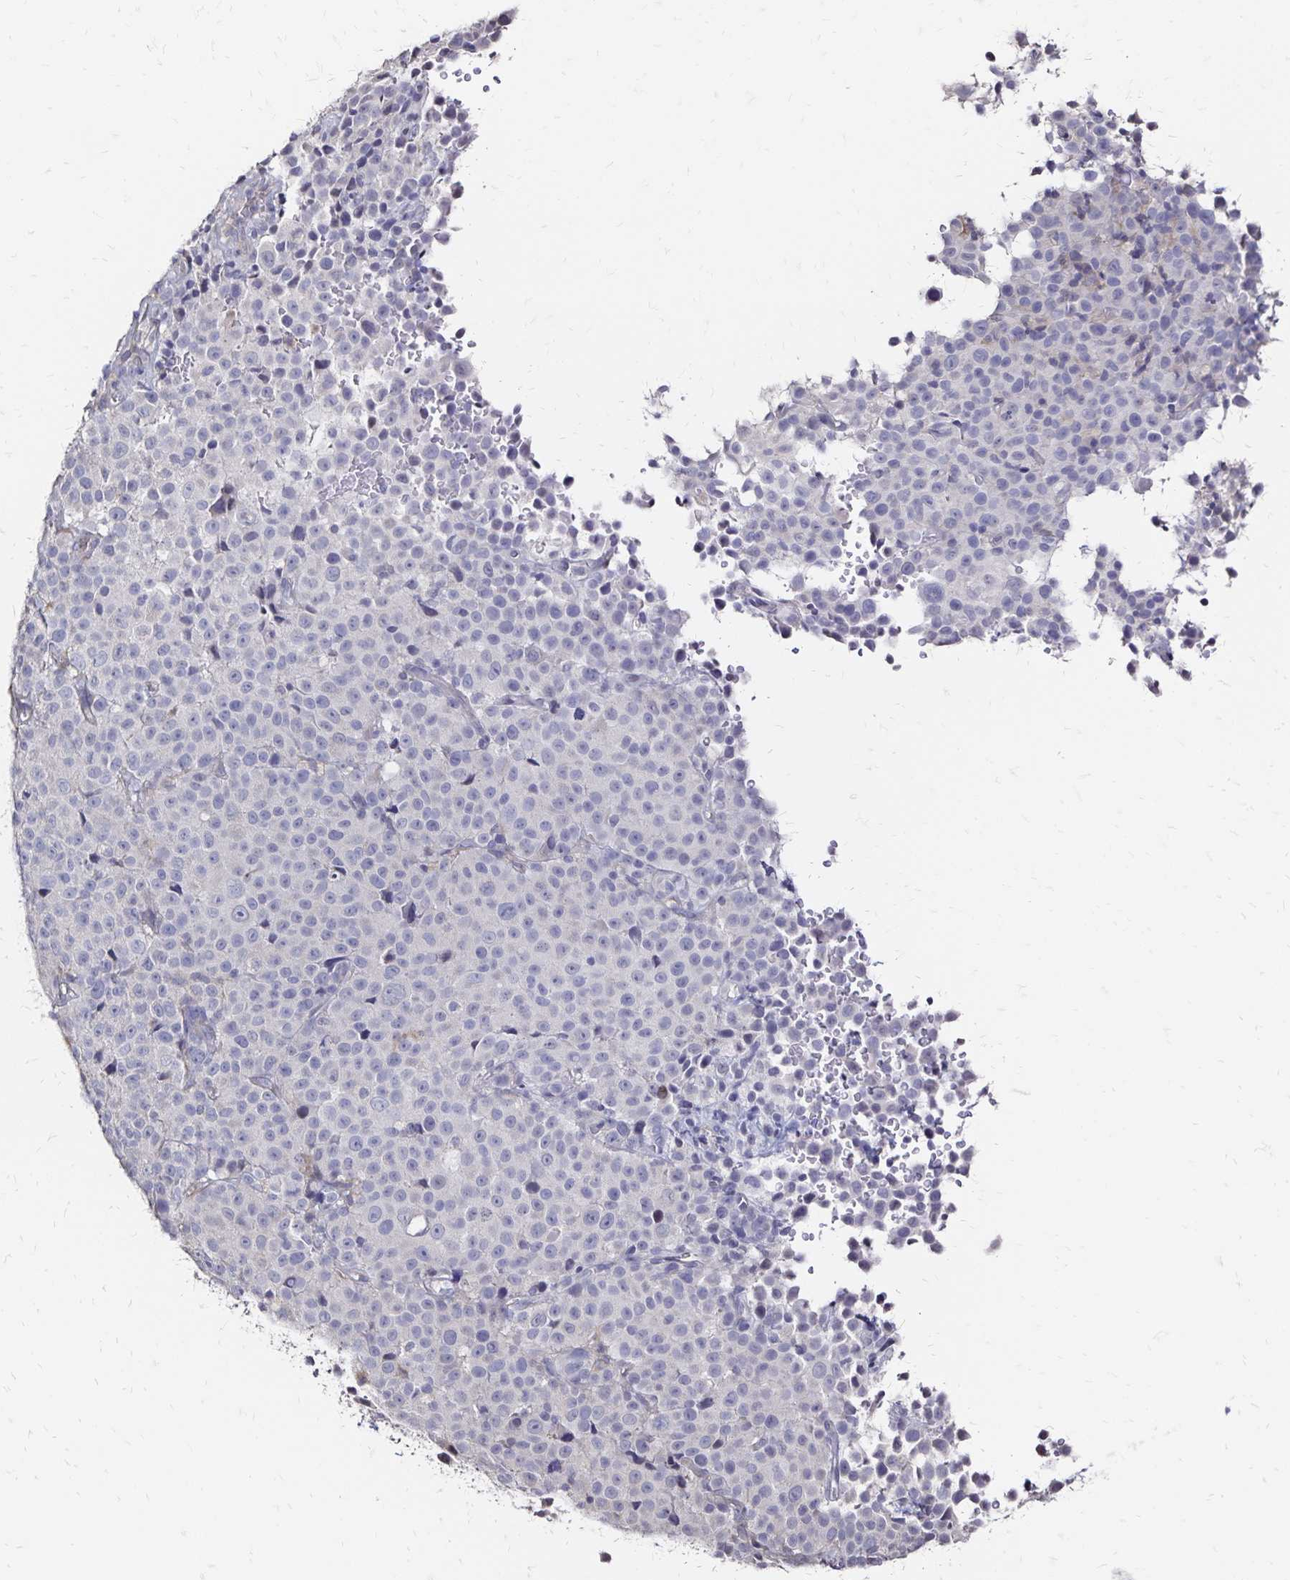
{"staining": {"intensity": "negative", "quantity": "none", "location": "none"}, "tissue": "melanoma", "cell_type": "Tumor cells", "image_type": "cancer", "snomed": [{"axis": "morphology", "description": "Malignant melanoma, Metastatic site"}, {"axis": "topography", "description": "Skin"}, {"axis": "topography", "description": "Lymph node"}], "caption": "High magnification brightfield microscopy of melanoma stained with DAB (brown) and counterstained with hematoxylin (blue): tumor cells show no significant staining. Nuclei are stained in blue.", "gene": "SLC5A1", "patient": {"sex": "male", "age": 66}}